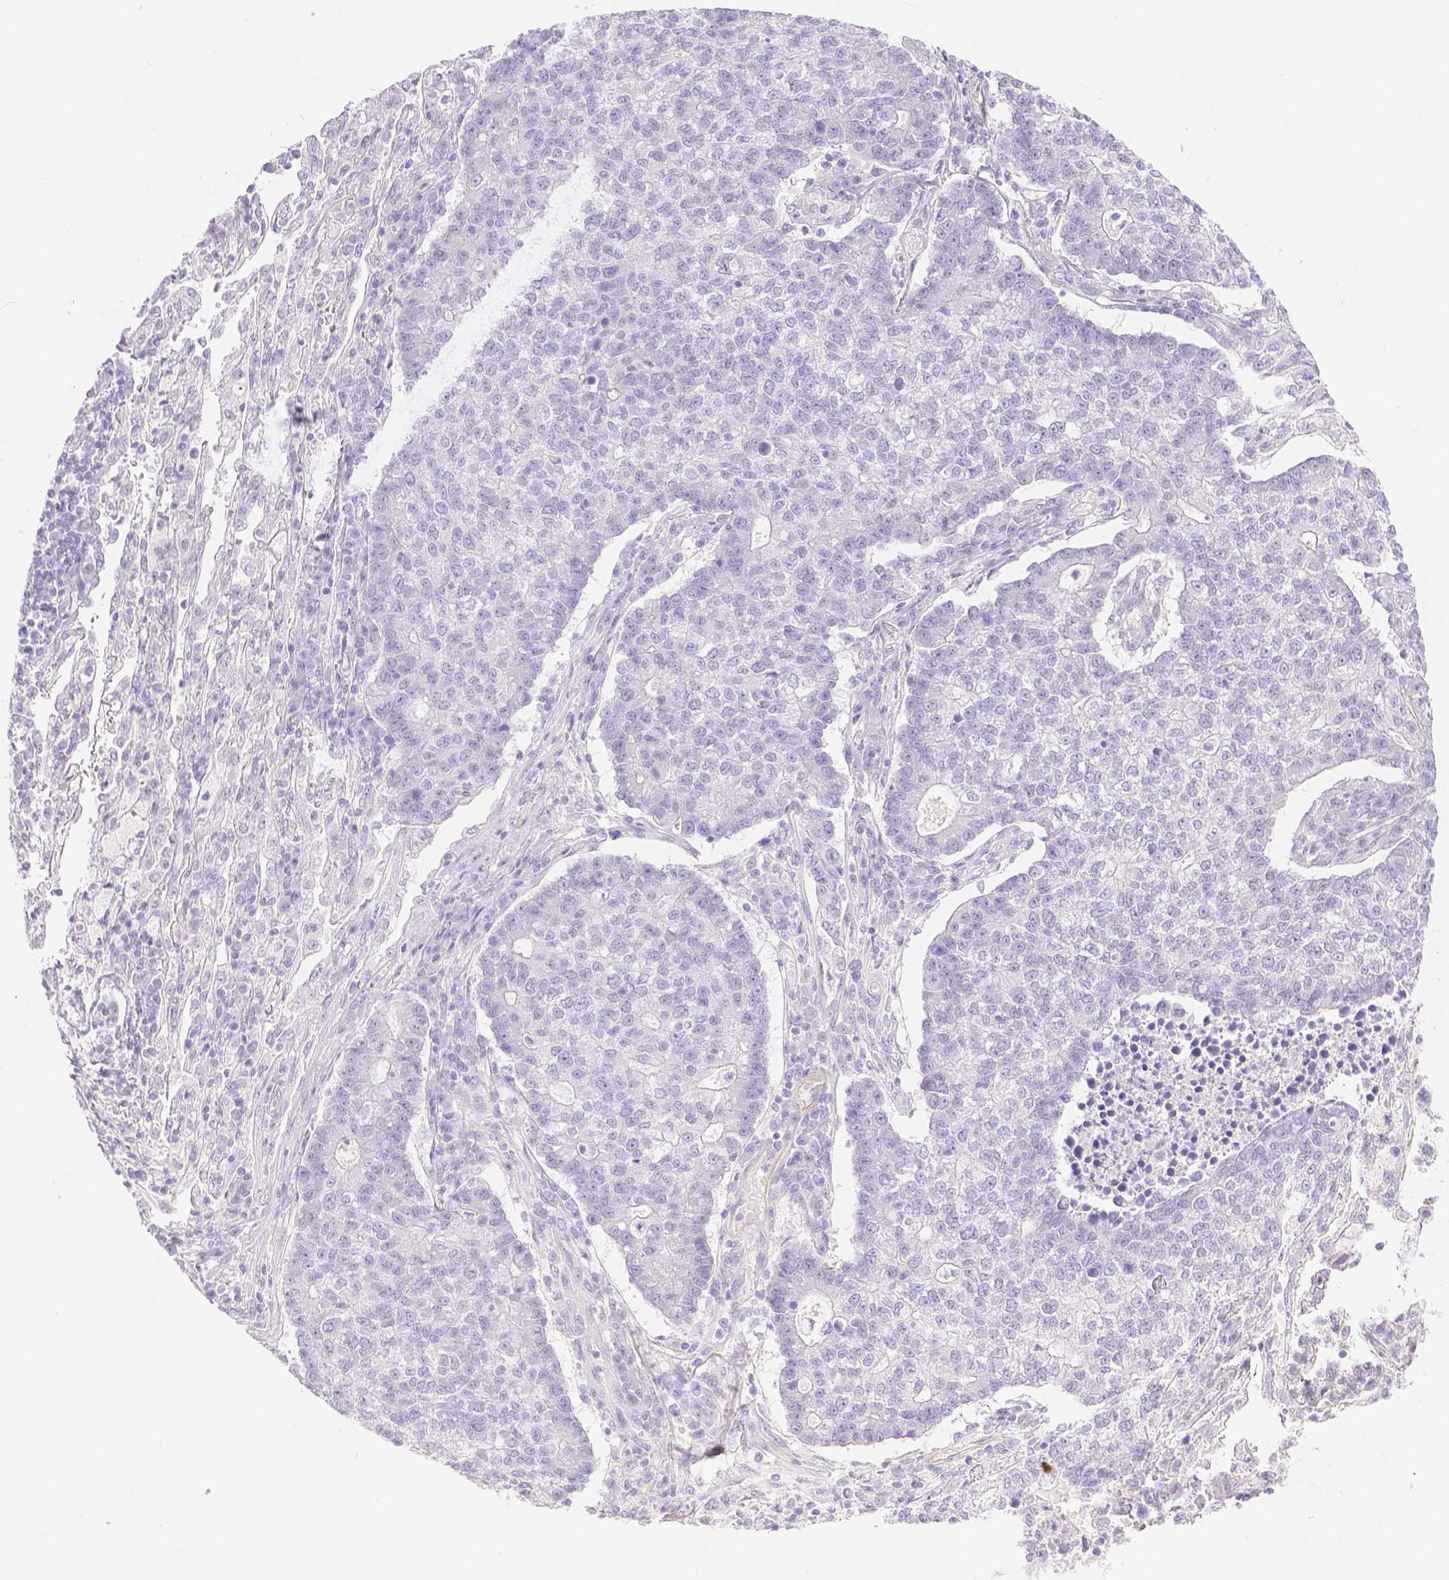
{"staining": {"intensity": "negative", "quantity": "none", "location": "none"}, "tissue": "lung cancer", "cell_type": "Tumor cells", "image_type": "cancer", "snomed": [{"axis": "morphology", "description": "Adenocarcinoma, NOS"}, {"axis": "topography", "description": "Lung"}], "caption": "High power microscopy image of an IHC photomicrograph of lung adenocarcinoma, revealing no significant positivity in tumor cells.", "gene": "SLC27A5", "patient": {"sex": "male", "age": 57}}